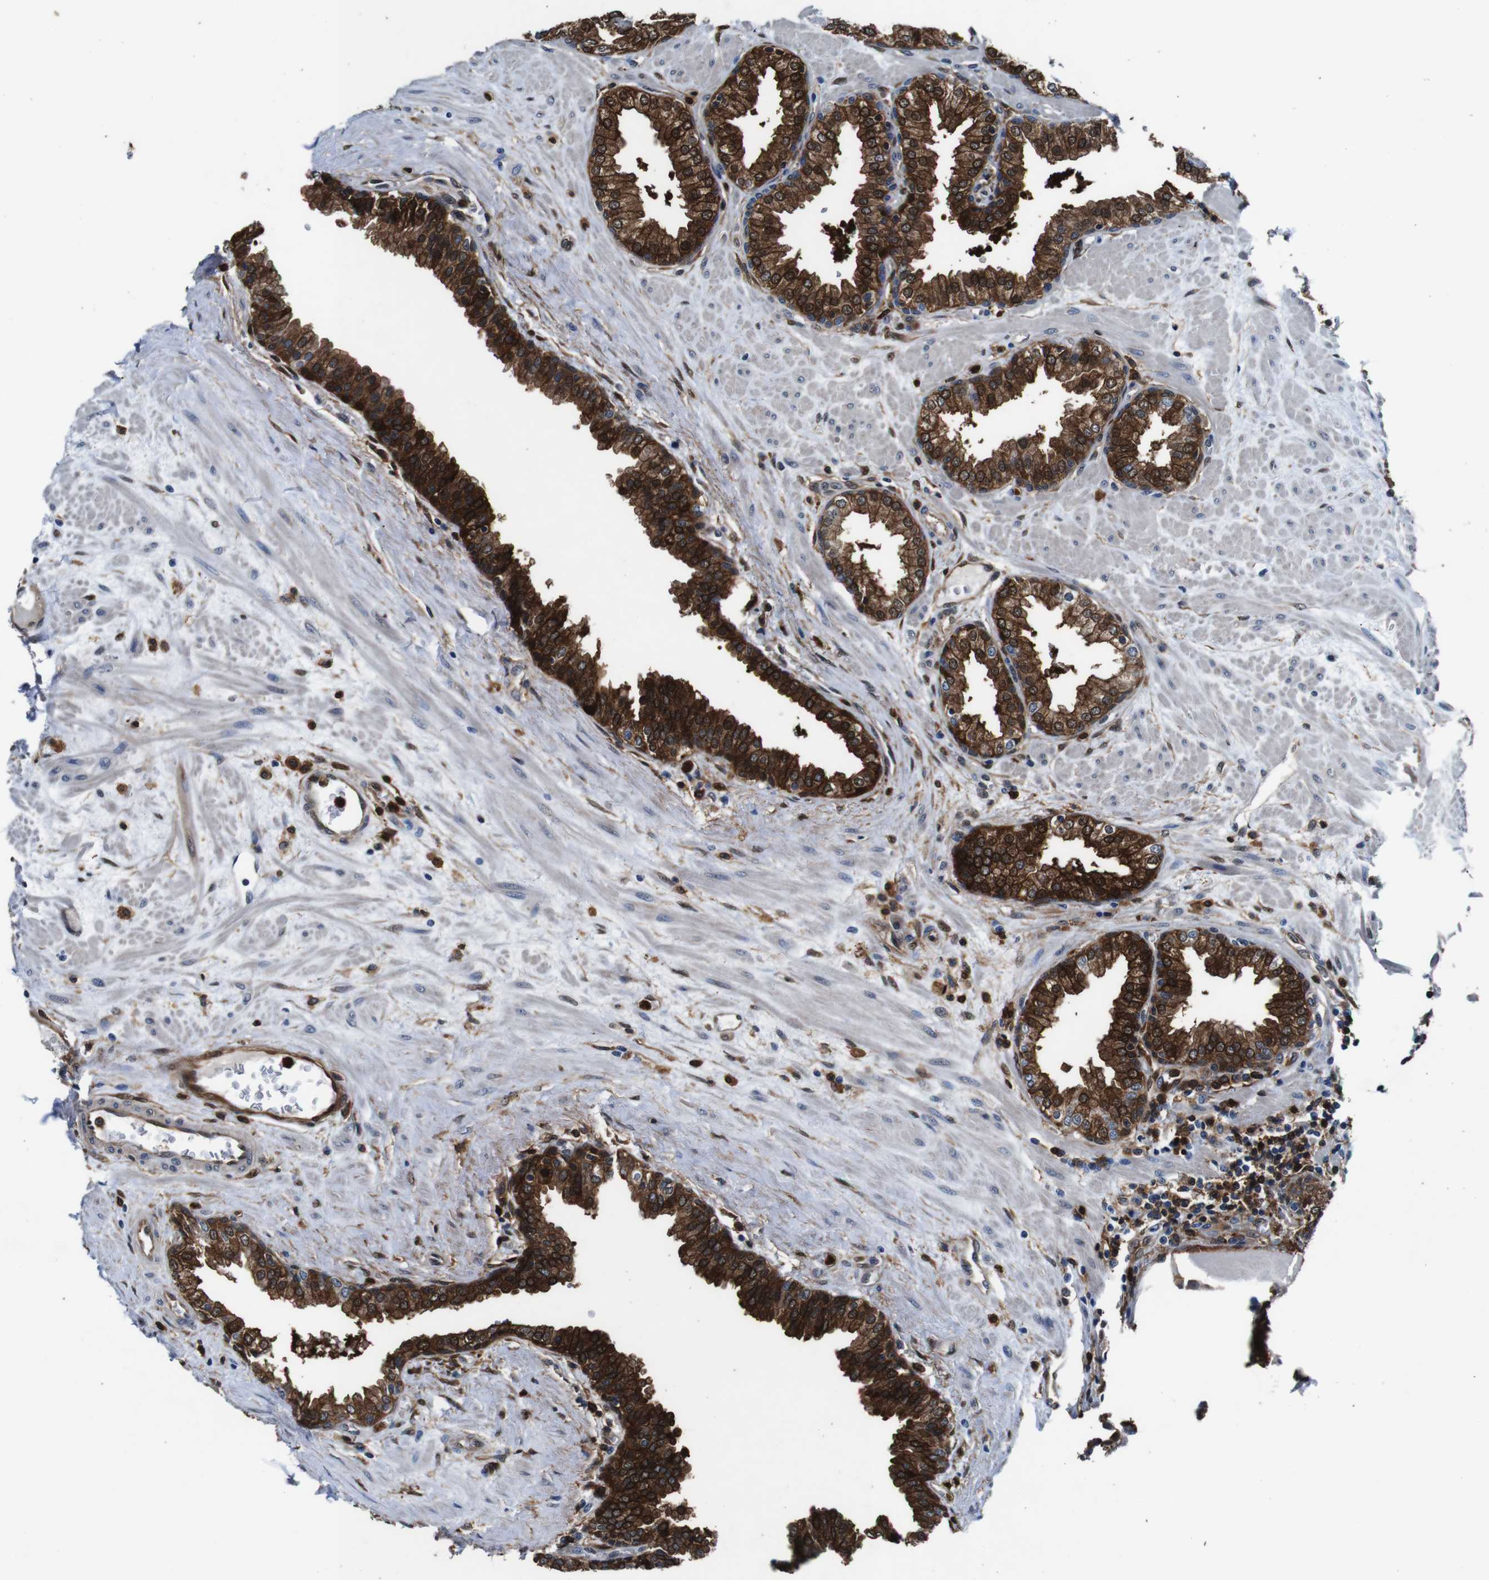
{"staining": {"intensity": "strong", "quantity": ">75%", "location": "cytoplasmic/membranous,nuclear"}, "tissue": "prostate", "cell_type": "Glandular cells", "image_type": "normal", "snomed": [{"axis": "morphology", "description": "Normal tissue, NOS"}, {"axis": "topography", "description": "Prostate"}], "caption": "Immunohistochemical staining of normal human prostate shows high levels of strong cytoplasmic/membranous,nuclear positivity in about >75% of glandular cells.", "gene": "ANXA1", "patient": {"sex": "male", "age": 51}}